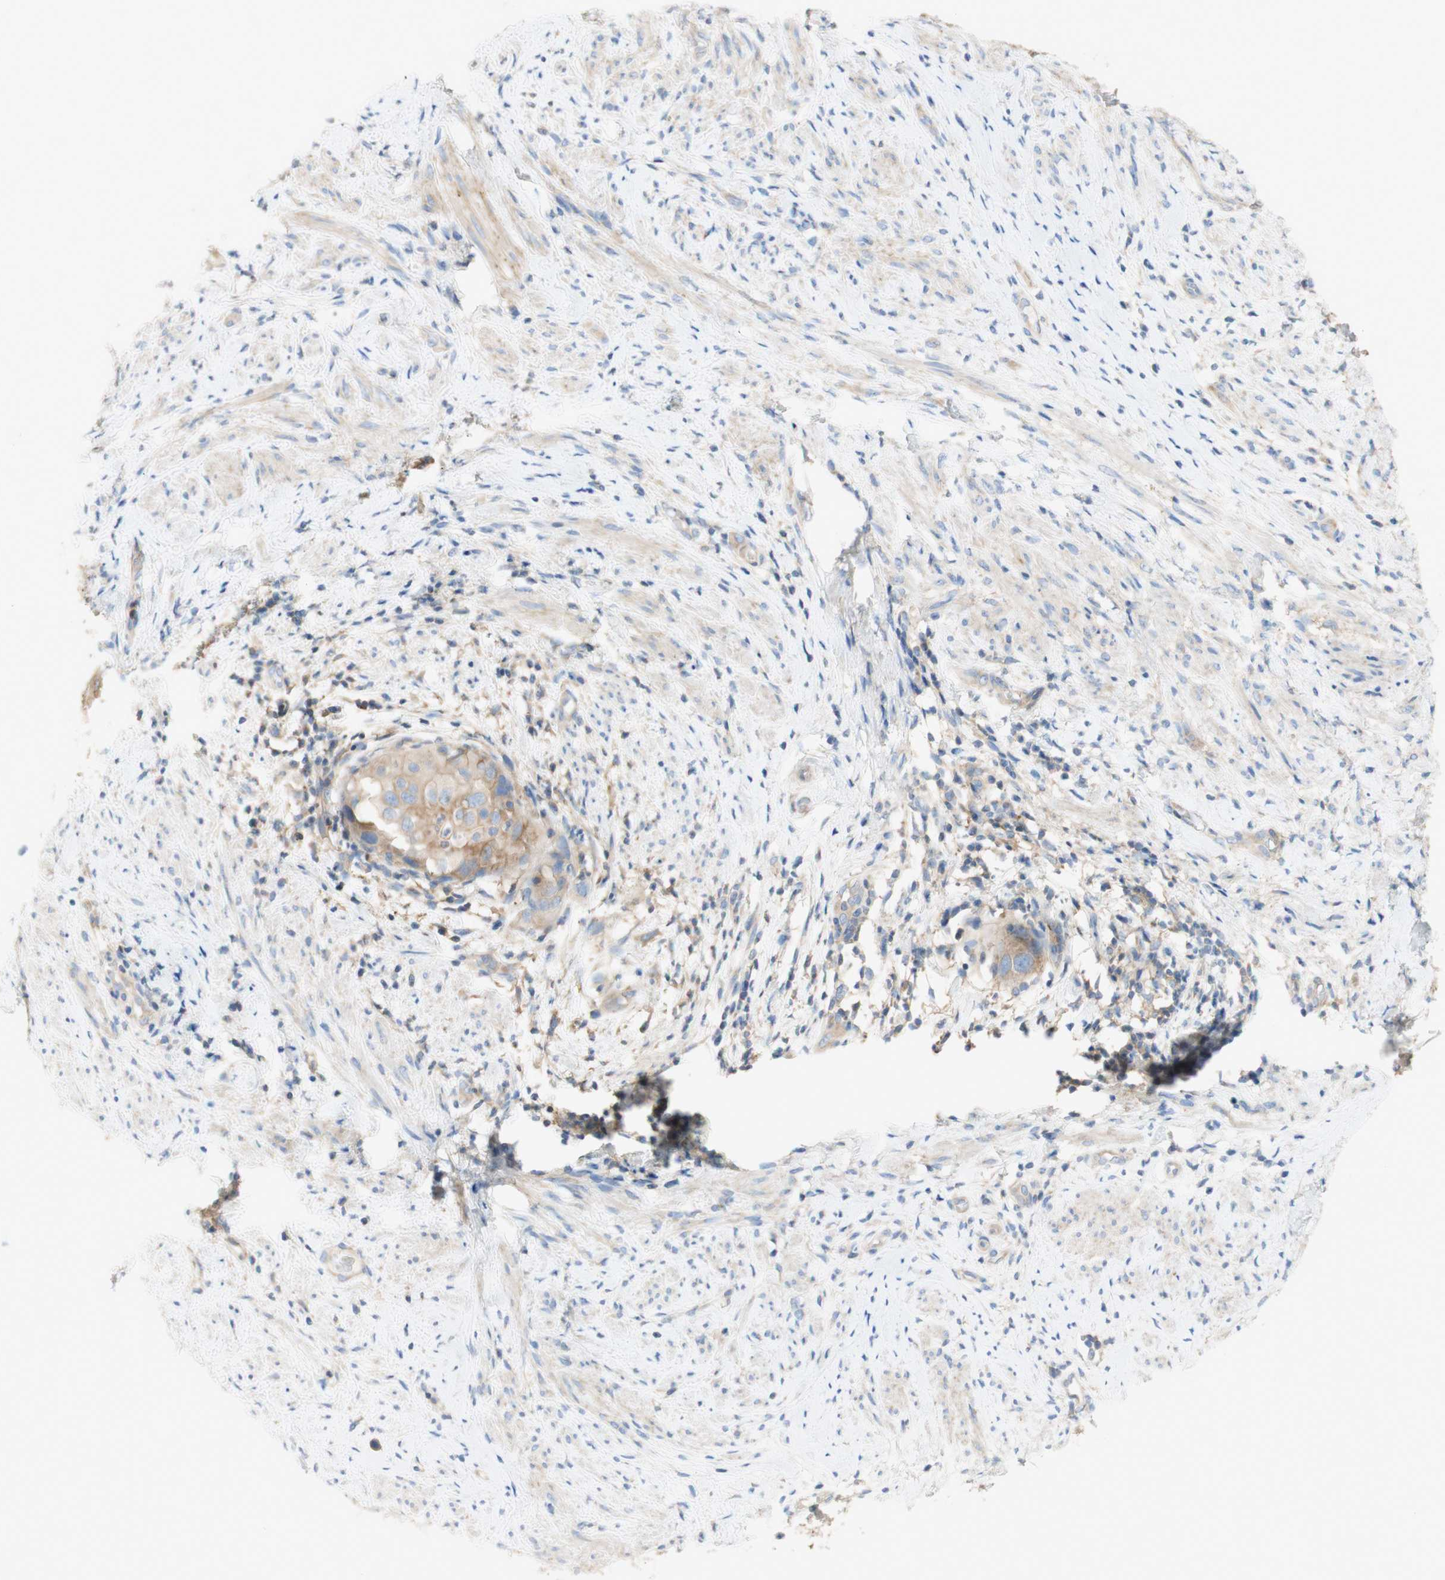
{"staining": {"intensity": "weak", "quantity": ">75%", "location": "cytoplasmic/membranous"}, "tissue": "endometrial cancer", "cell_type": "Tumor cells", "image_type": "cancer", "snomed": [{"axis": "morphology", "description": "Adenocarcinoma, NOS"}, {"axis": "topography", "description": "Endometrium"}], "caption": "Immunohistochemistry histopathology image of neoplastic tissue: endometrial cancer (adenocarcinoma) stained using immunohistochemistry exhibits low levels of weak protein expression localized specifically in the cytoplasmic/membranous of tumor cells, appearing as a cytoplasmic/membranous brown color.", "gene": "ATP2B1", "patient": {"sex": "female", "age": 85}}